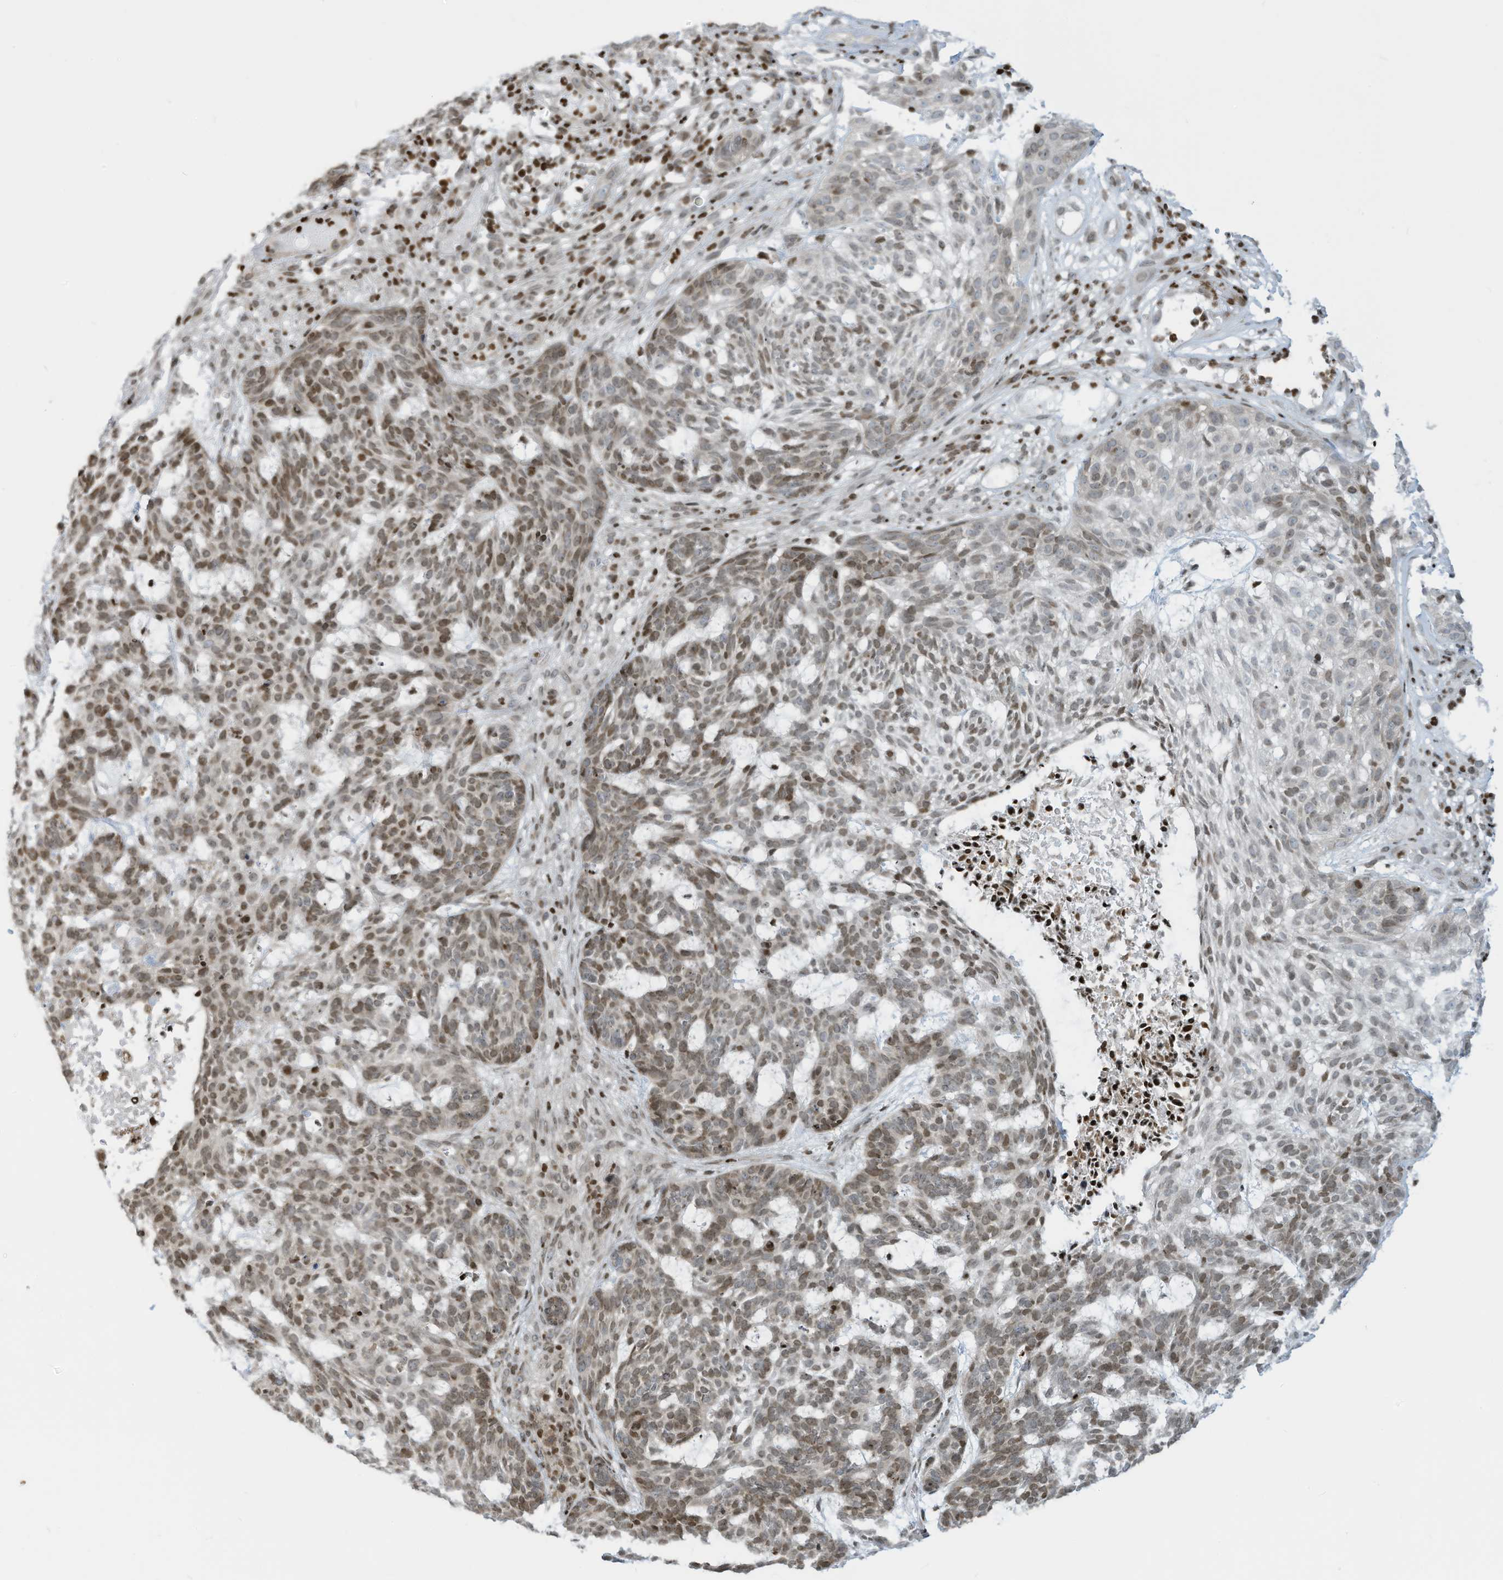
{"staining": {"intensity": "moderate", "quantity": "25%-75%", "location": "nuclear"}, "tissue": "skin cancer", "cell_type": "Tumor cells", "image_type": "cancer", "snomed": [{"axis": "morphology", "description": "Basal cell carcinoma"}, {"axis": "topography", "description": "Skin"}], "caption": "Immunohistochemical staining of skin basal cell carcinoma demonstrates medium levels of moderate nuclear protein expression in about 25%-75% of tumor cells.", "gene": "ADI1", "patient": {"sex": "male", "age": 85}}